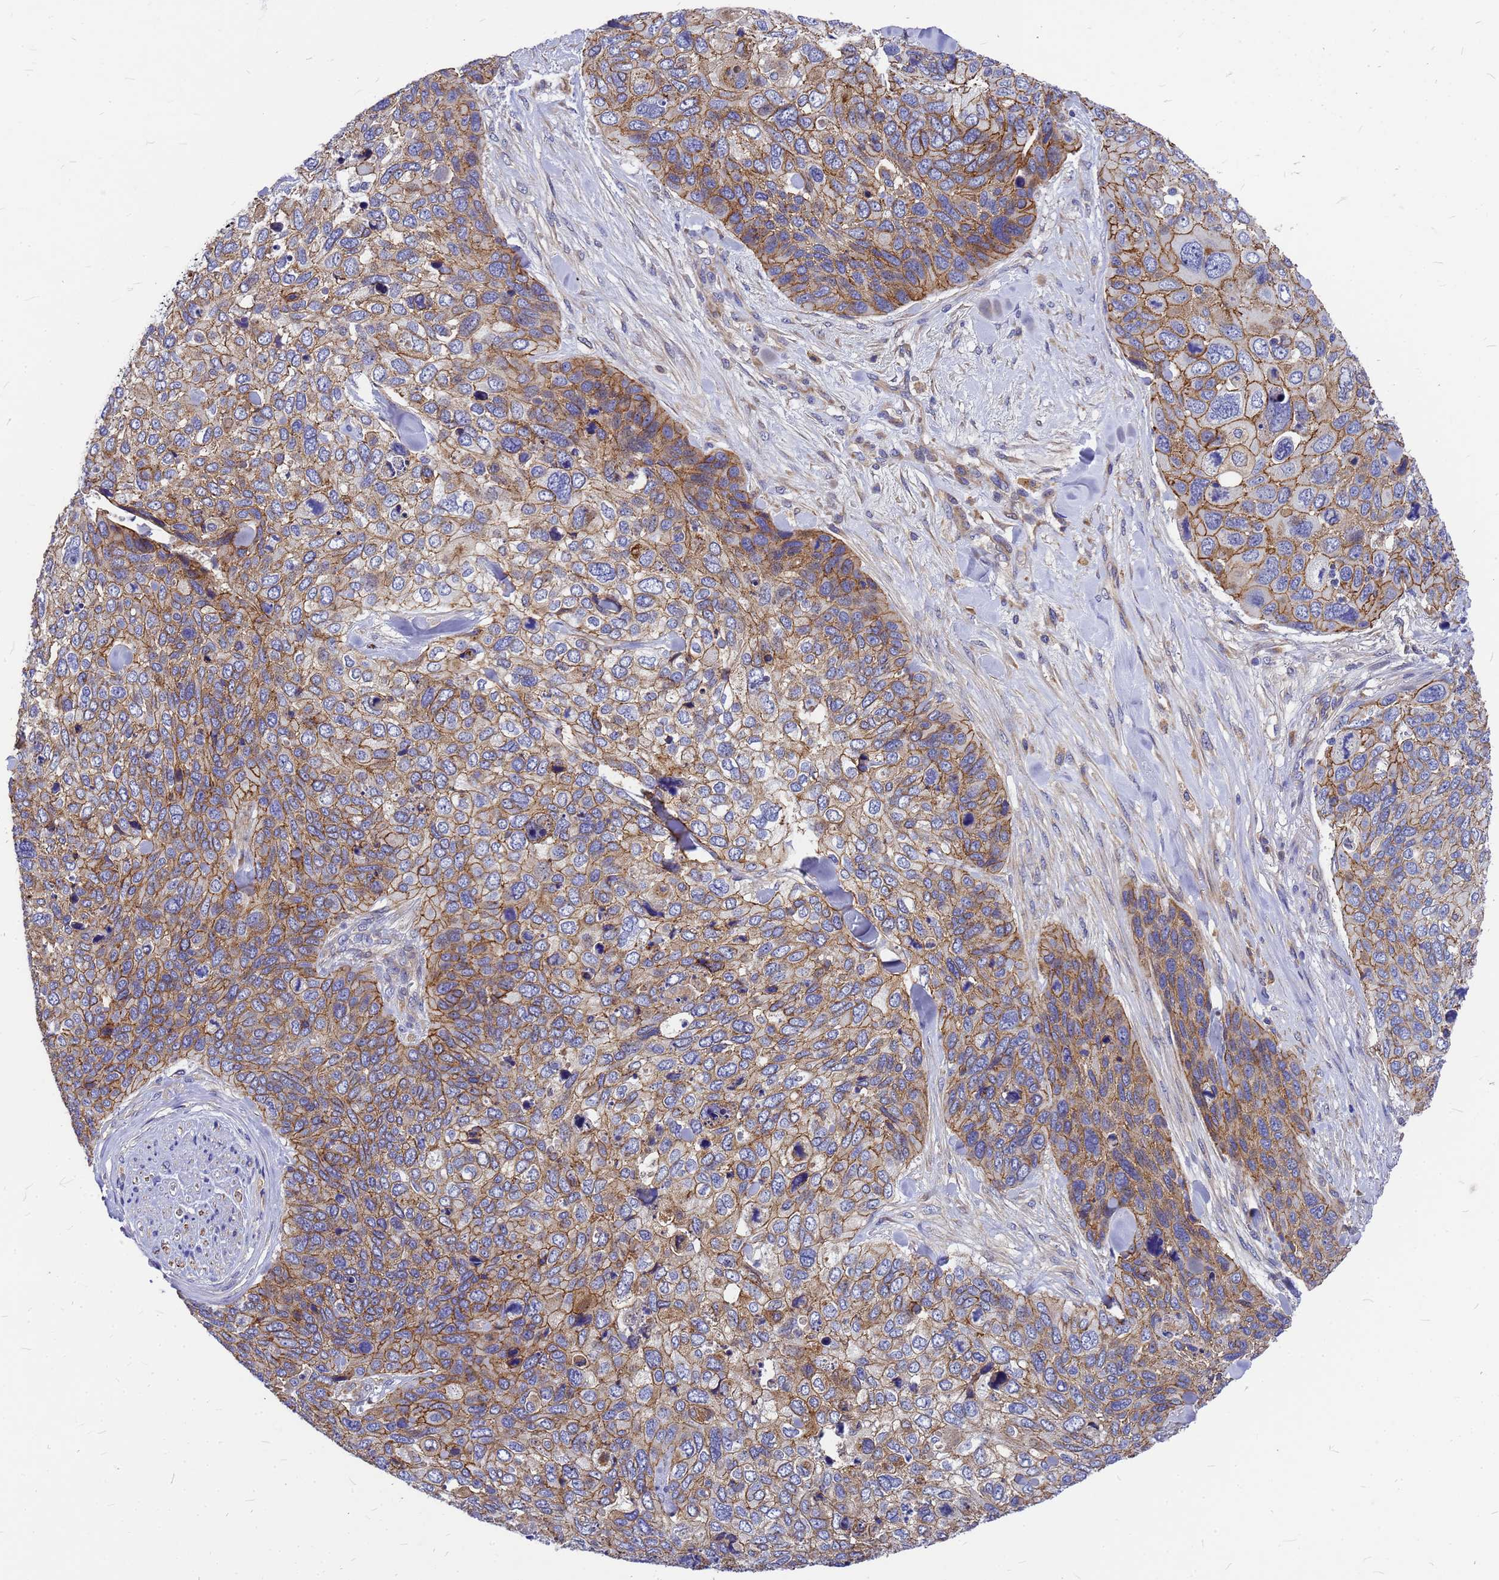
{"staining": {"intensity": "moderate", "quantity": ">75%", "location": "cytoplasmic/membranous"}, "tissue": "skin cancer", "cell_type": "Tumor cells", "image_type": "cancer", "snomed": [{"axis": "morphology", "description": "Basal cell carcinoma"}, {"axis": "topography", "description": "Skin"}], "caption": "IHC photomicrograph of human skin cancer (basal cell carcinoma) stained for a protein (brown), which demonstrates medium levels of moderate cytoplasmic/membranous expression in about >75% of tumor cells.", "gene": "FBXW5", "patient": {"sex": "female", "age": 74}}